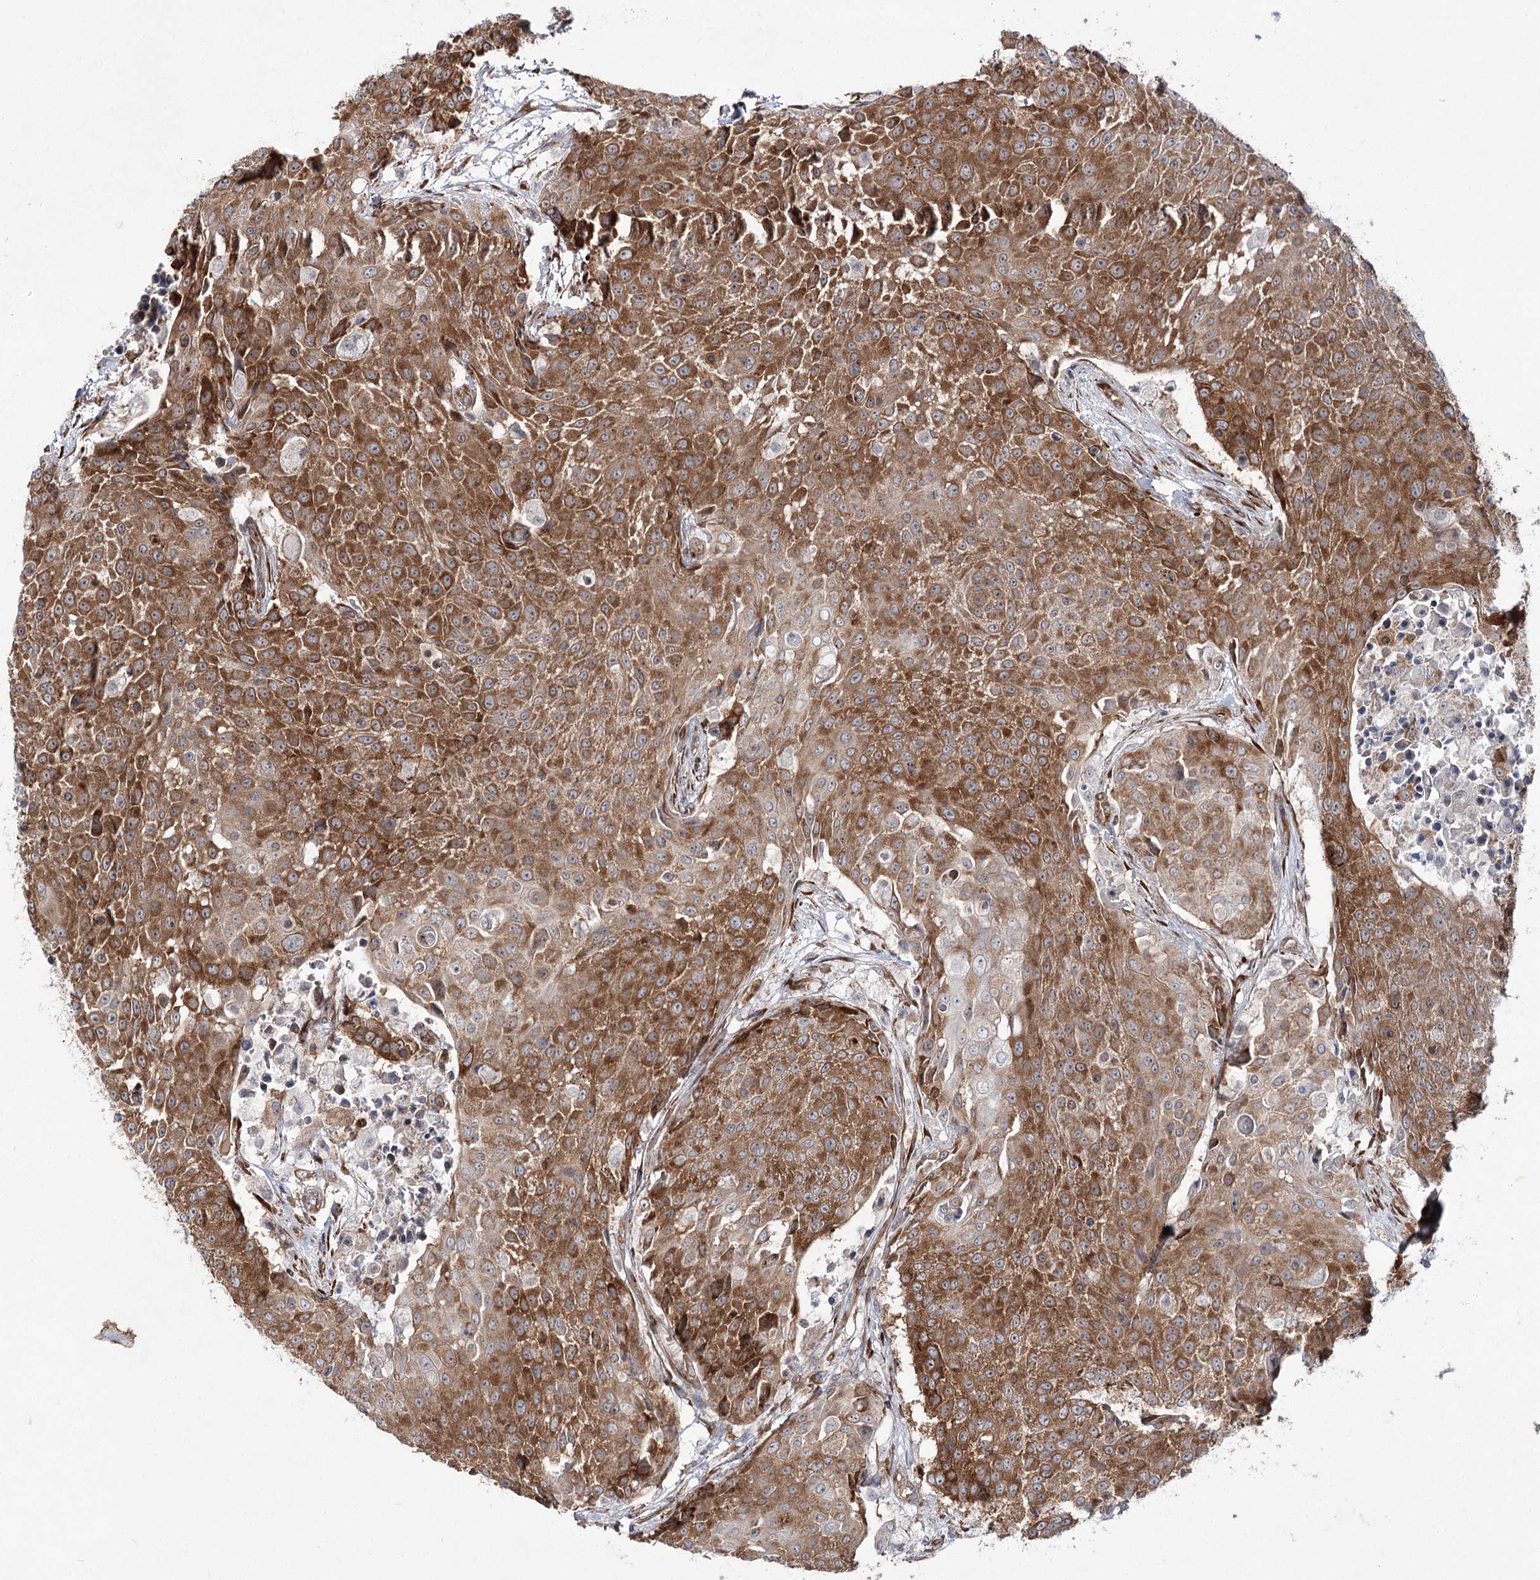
{"staining": {"intensity": "moderate", "quantity": ">75%", "location": "cytoplasmic/membranous"}, "tissue": "urothelial cancer", "cell_type": "Tumor cells", "image_type": "cancer", "snomed": [{"axis": "morphology", "description": "Urothelial carcinoma, High grade"}, {"axis": "topography", "description": "Urinary bladder"}], "caption": "Human urothelial cancer stained with a protein marker displays moderate staining in tumor cells.", "gene": "VWA2", "patient": {"sex": "female", "age": 63}}